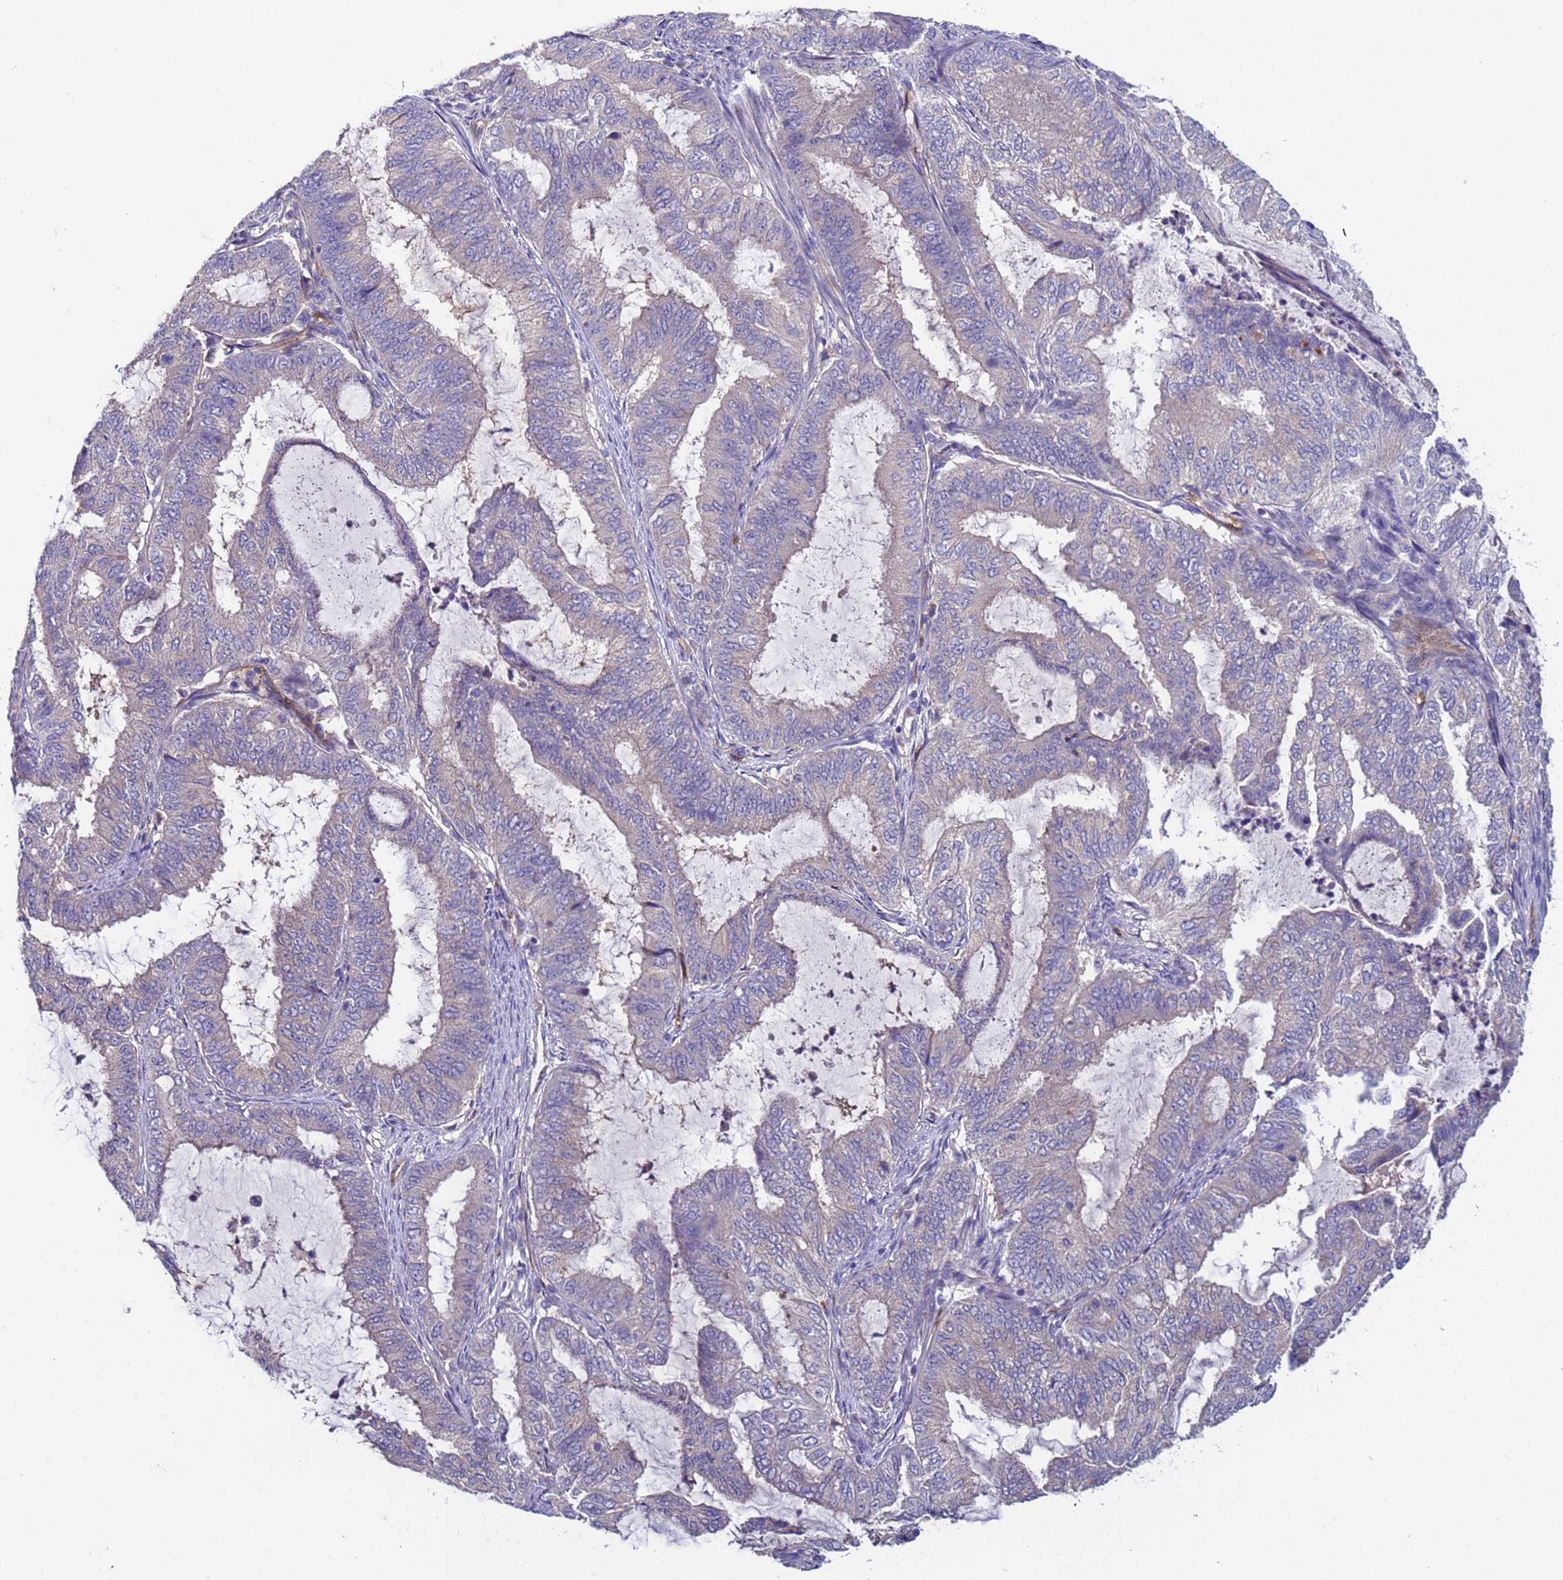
{"staining": {"intensity": "negative", "quantity": "none", "location": "none"}, "tissue": "endometrial cancer", "cell_type": "Tumor cells", "image_type": "cancer", "snomed": [{"axis": "morphology", "description": "Adenocarcinoma, NOS"}, {"axis": "topography", "description": "Endometrium"}], "caption": "Tumor cells are negative for brown protein staining in endometrial cancer (adenocarcinoma). (DAB immunohistochemistry visualized using brightfield microscopy, high magnification).", "gene": "ZNF248", "patient": {"sex": "female", "age": 51}}